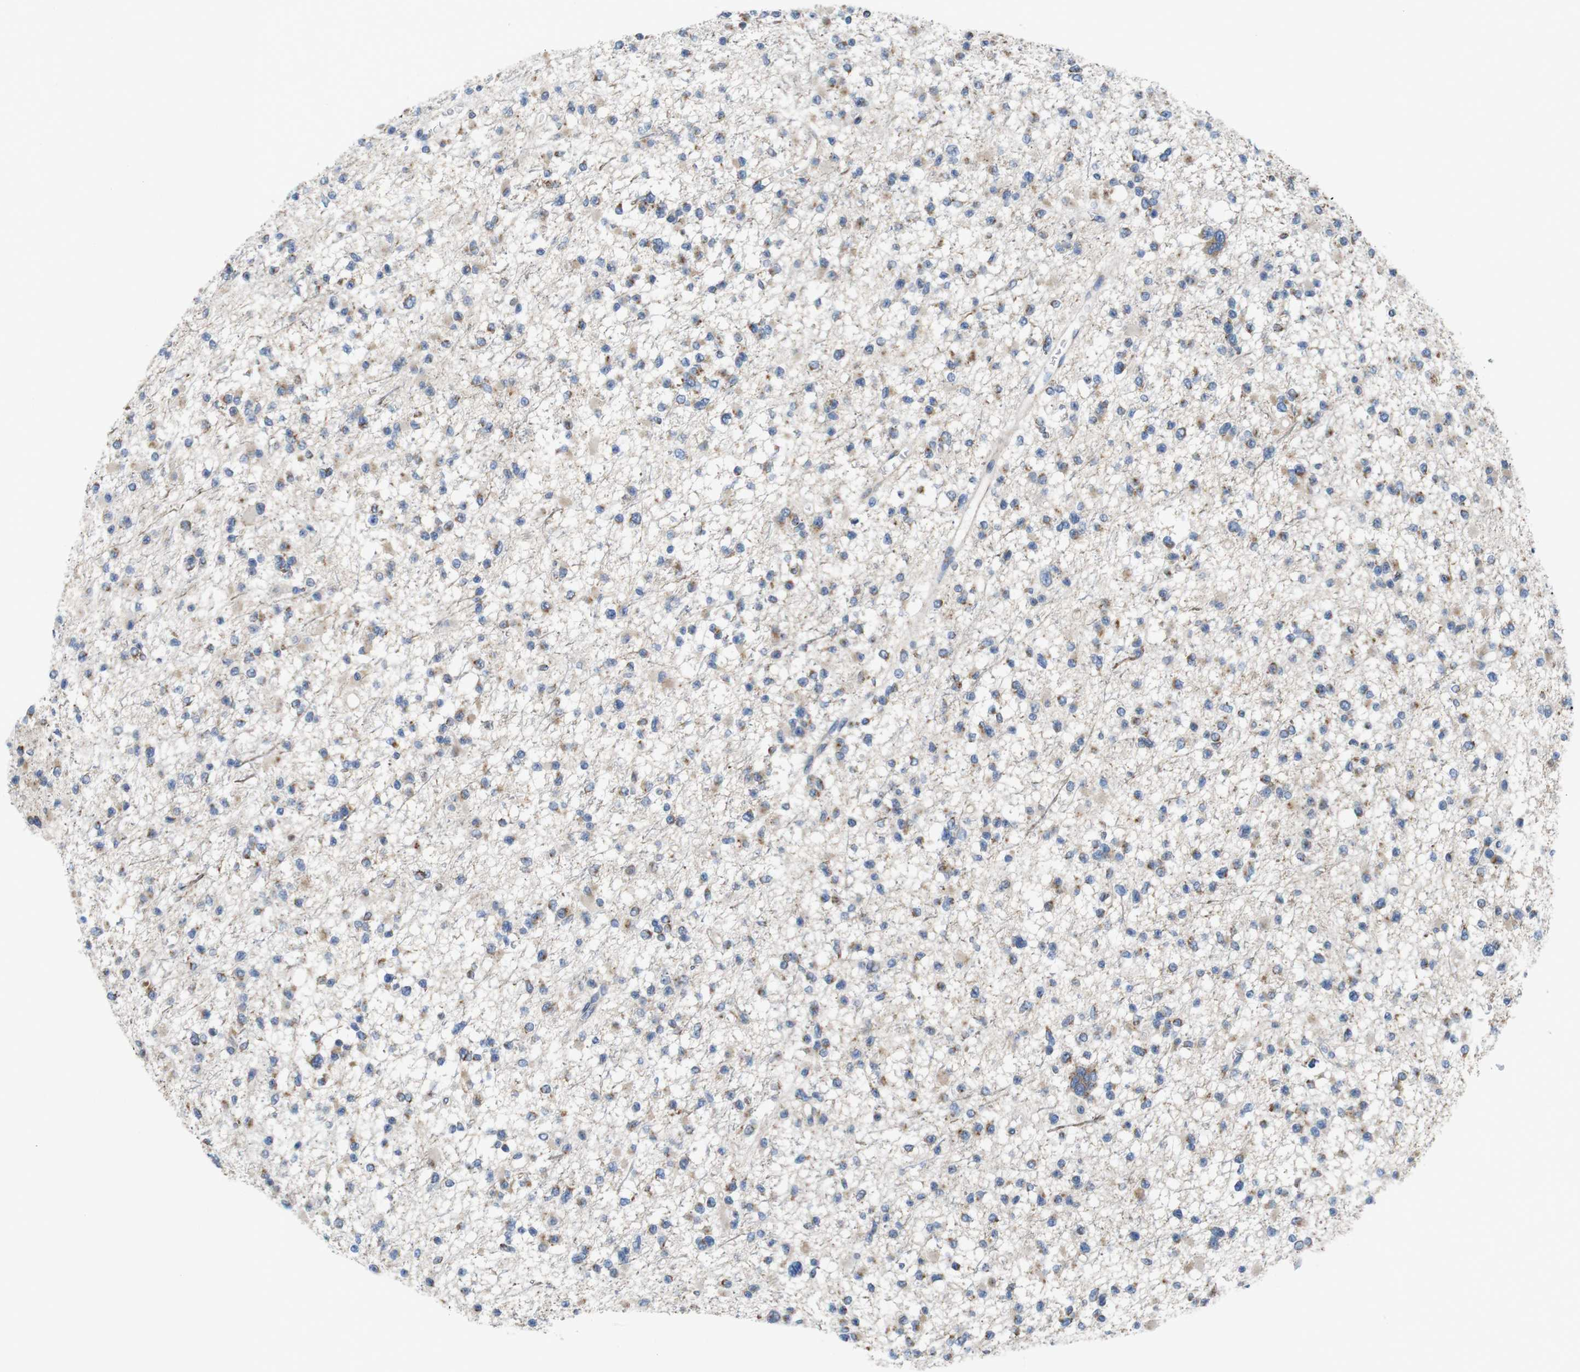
{"staining": {"intensity": "moderate", "quantity": "25%-75%", "location": "cytoplasmic/membranous"}, "tissue": "glioma", "cell_type": "Tumor cells", "image_type": "cancer", "snomed": [{"axis": "morphology", "description": "Glioma, malignant, Low grade"}, {"axis": "topography", "description": "Brain"}], "caption": "Protein expression analysis of glioma demonstrates moderate cytoplasmic/membranous expression in about 25%-75% of tumor cells.", "gene": "EFCAB14", "patient": {"sex": "female", "age": 22}}